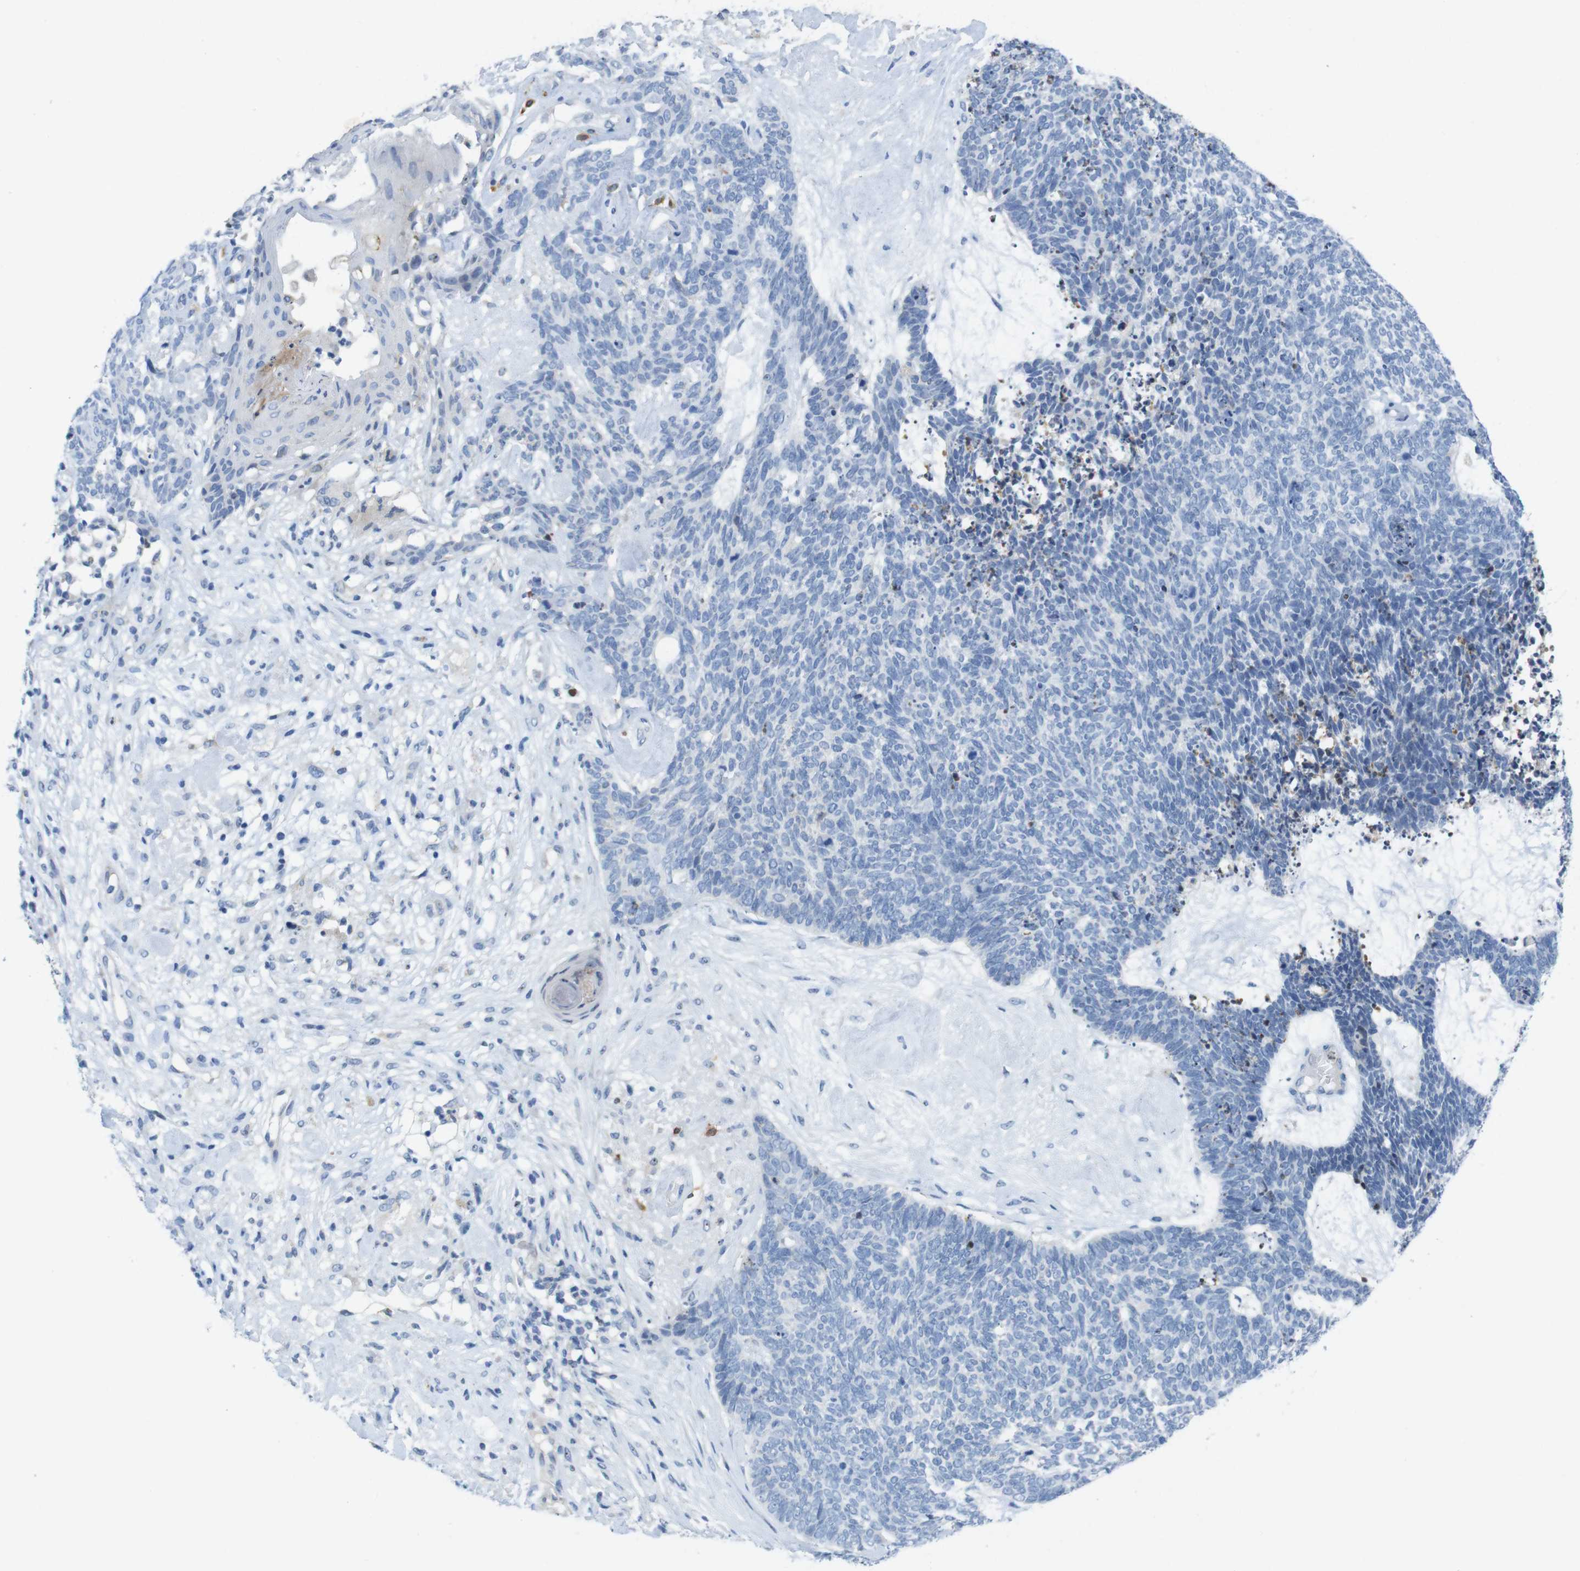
{"staining": {"intensity": "negative", "quantity": "none", "location": "none"}, "tissue": "skin cancer", "cell_type": "Tumor cells", "image_type": "cancer", "snomed": [{"axis": "morphology", "description": "Basal cell carcinoma"}, {"axis": "topography", "description": "Skin"}], "caption": "Immunohistochemistry (IHC) image of neoplastic tissue: skin basal cell carcinoma stained with DAB (3,3'-diaminobenzidine) reveals no significant protein staining in tumor cells.", "gene": "TJP3", "patient": {"sex": "female", "age": 84}}